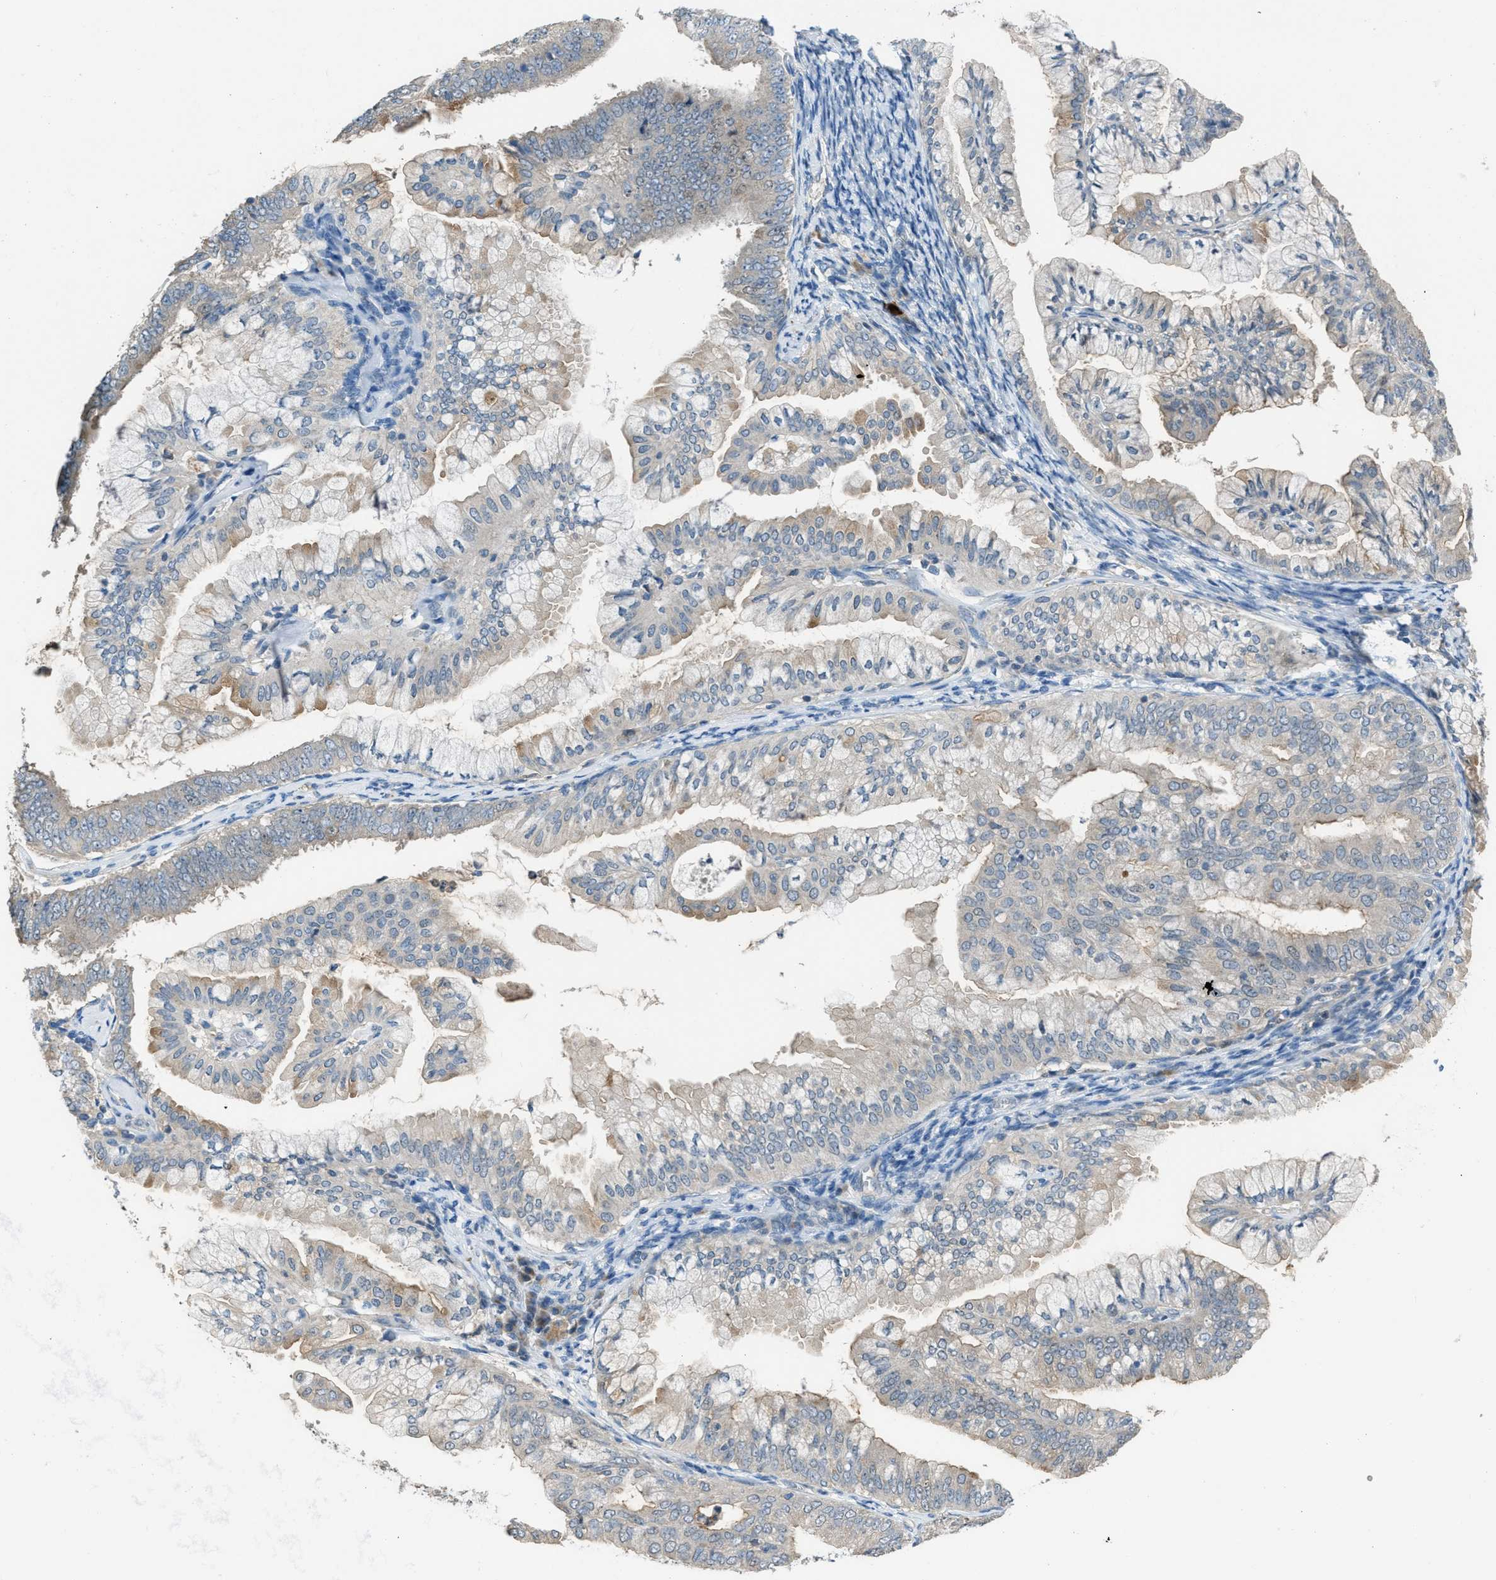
{"staining": {"intensity": "moderate", "quantity": "<25%", "location": "cytoplasmic/membranous,nuclear"}, "tissue": "endometrial cancer", "cell_type": "Tumor cells", "image_type": "cancer", "snomed": [{"axis": "morphology", "description": "Adenocarcinoma, NOS"}, {"axis": "topography", "description": "Endometrium"}], "caption": "IHC (DAB (3,3'-diaminobenzidine)) staining of endometrial cancer displays moderate cytoplasmic/membranous and nuclear protein positivity in about <25% of tumor cells.", "gene": "MIS18A", "patient": {"sex": "female", "age": 63}}